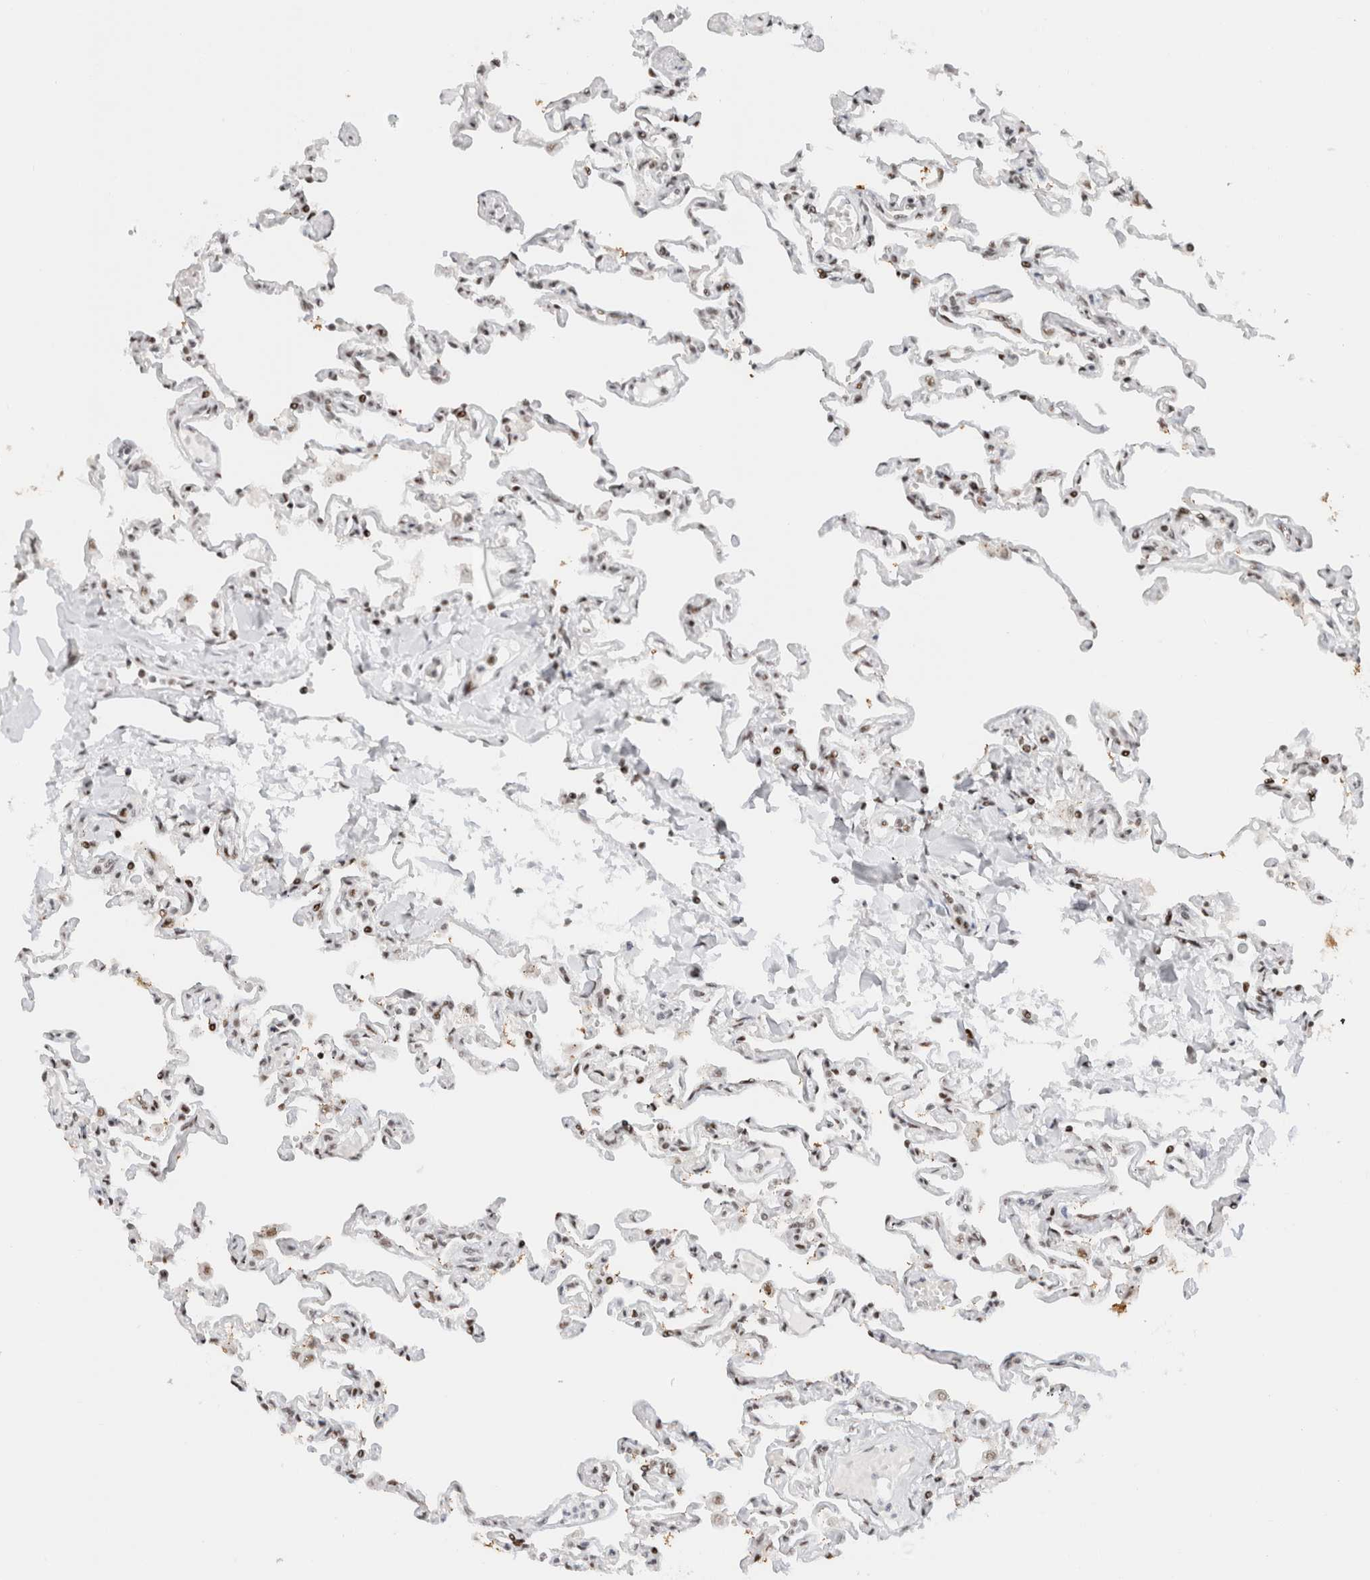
{"staining": {"intensity": "weak", "quantity": ">75%", "location": "nuclear"}, "tissue": "lung", "cell_type": "Alveolar cells", "image_type": "normal", "snomed": [{"axis": "morphology", "description": "Normal tissue, NOS"}, {"axis": "topography", "description": "Lung"}], "caption": "IHC micrograph of benign lung stained for a protein (brown), which shows low levels of weak nuclear staining in approximately >75% of alveolar cells.", "gene": "ZNF282", "patient": {"sex": "male", "age": 21}}